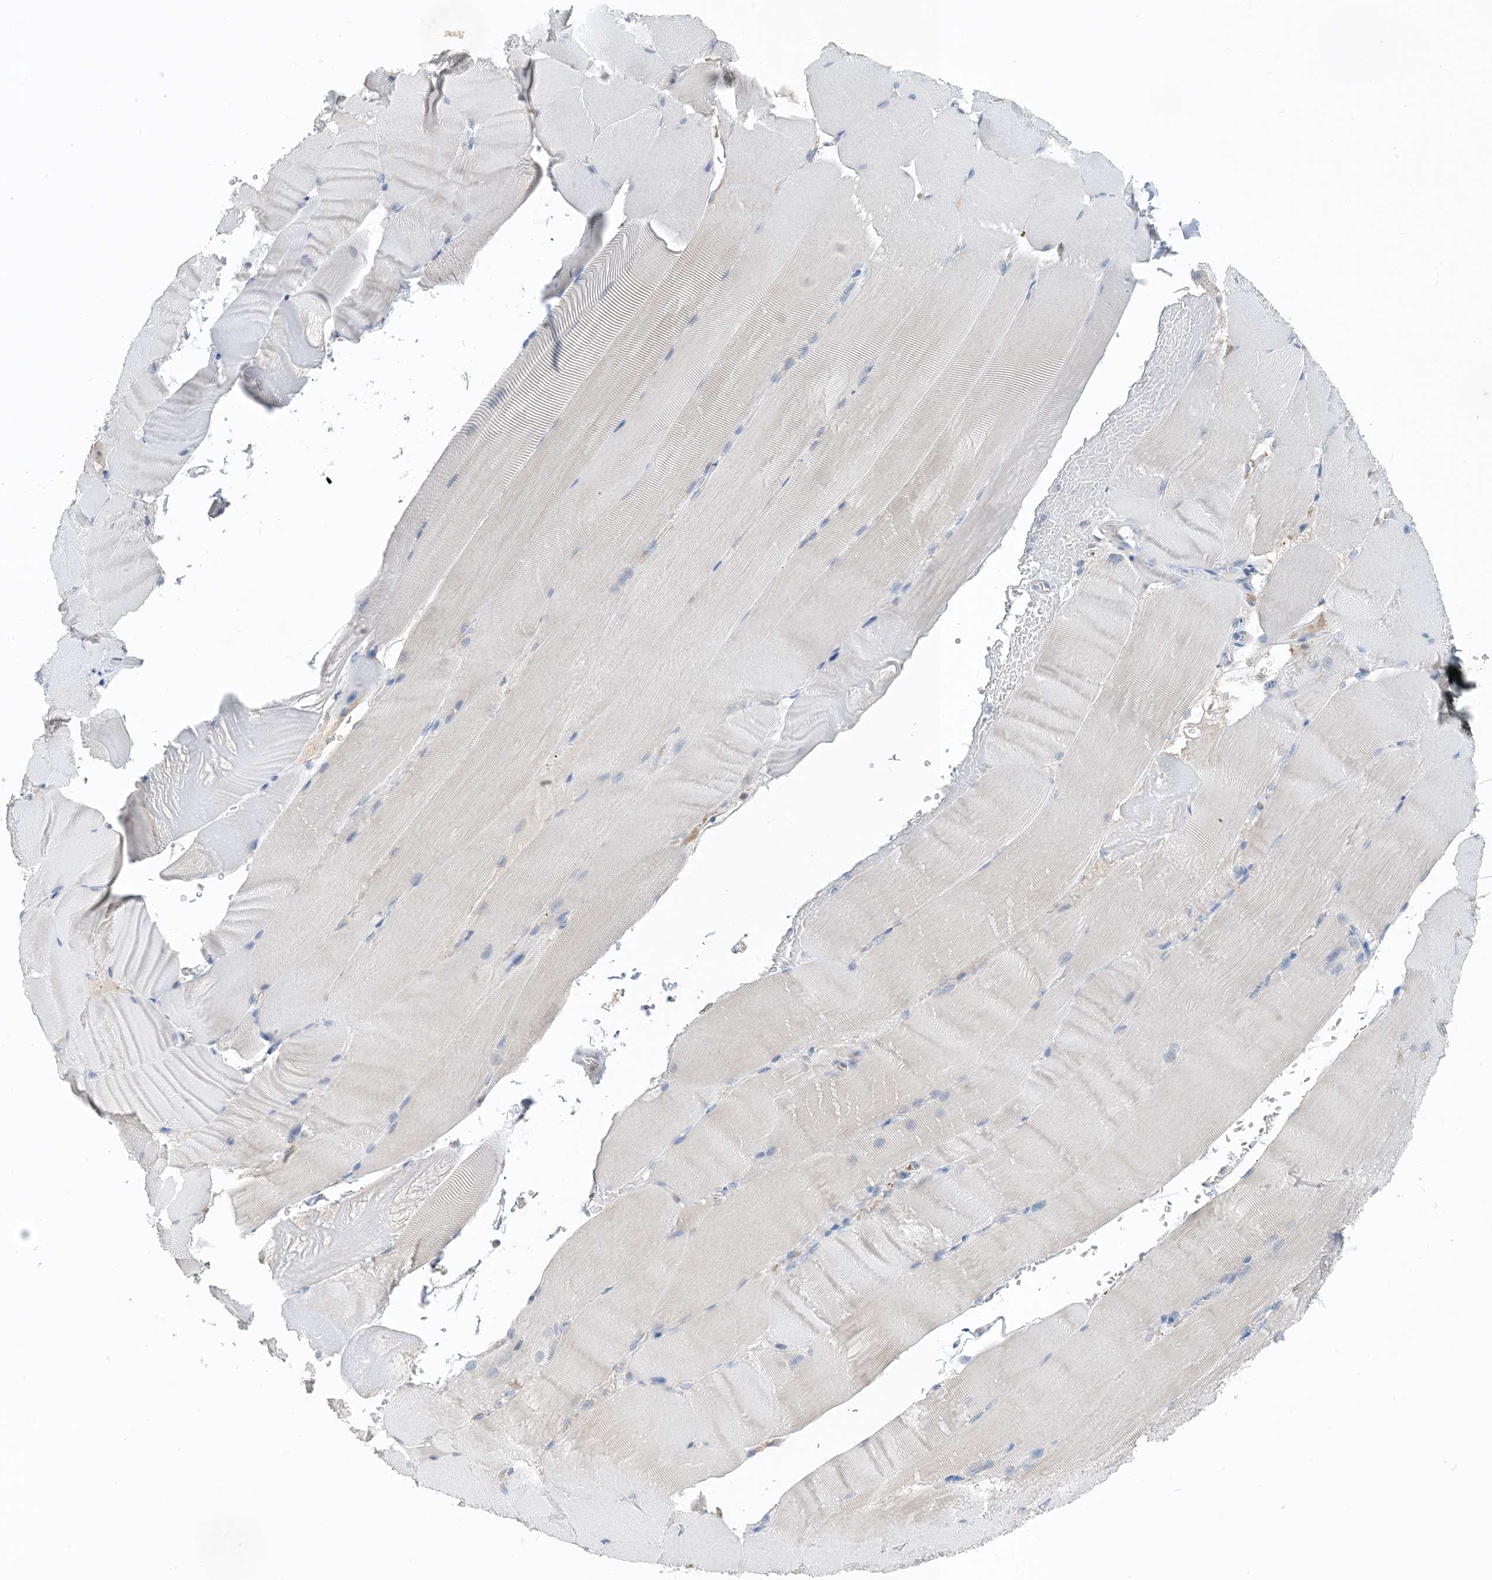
{"staining": {"intensity": "negative", "quantity": "none", "location": "none"}, "tissue": "skeletal muscle", "cell_type": "Myocytes", "image_type": "normal", "snomed": [{"axis": "morphology", "description": "Normal tissue, NOS"}, {"axis": "topography", "description": "Skeletal muscle"}, {"axis": "topography", "description": "Parathyroid gland"}], "caption": "This is an immunohistochemistry histopathology image of normal human skeletal muscle. There is no staining in myocytes.", "gene": "CTRL", "patient": {"sex": "female", "age": 37}}